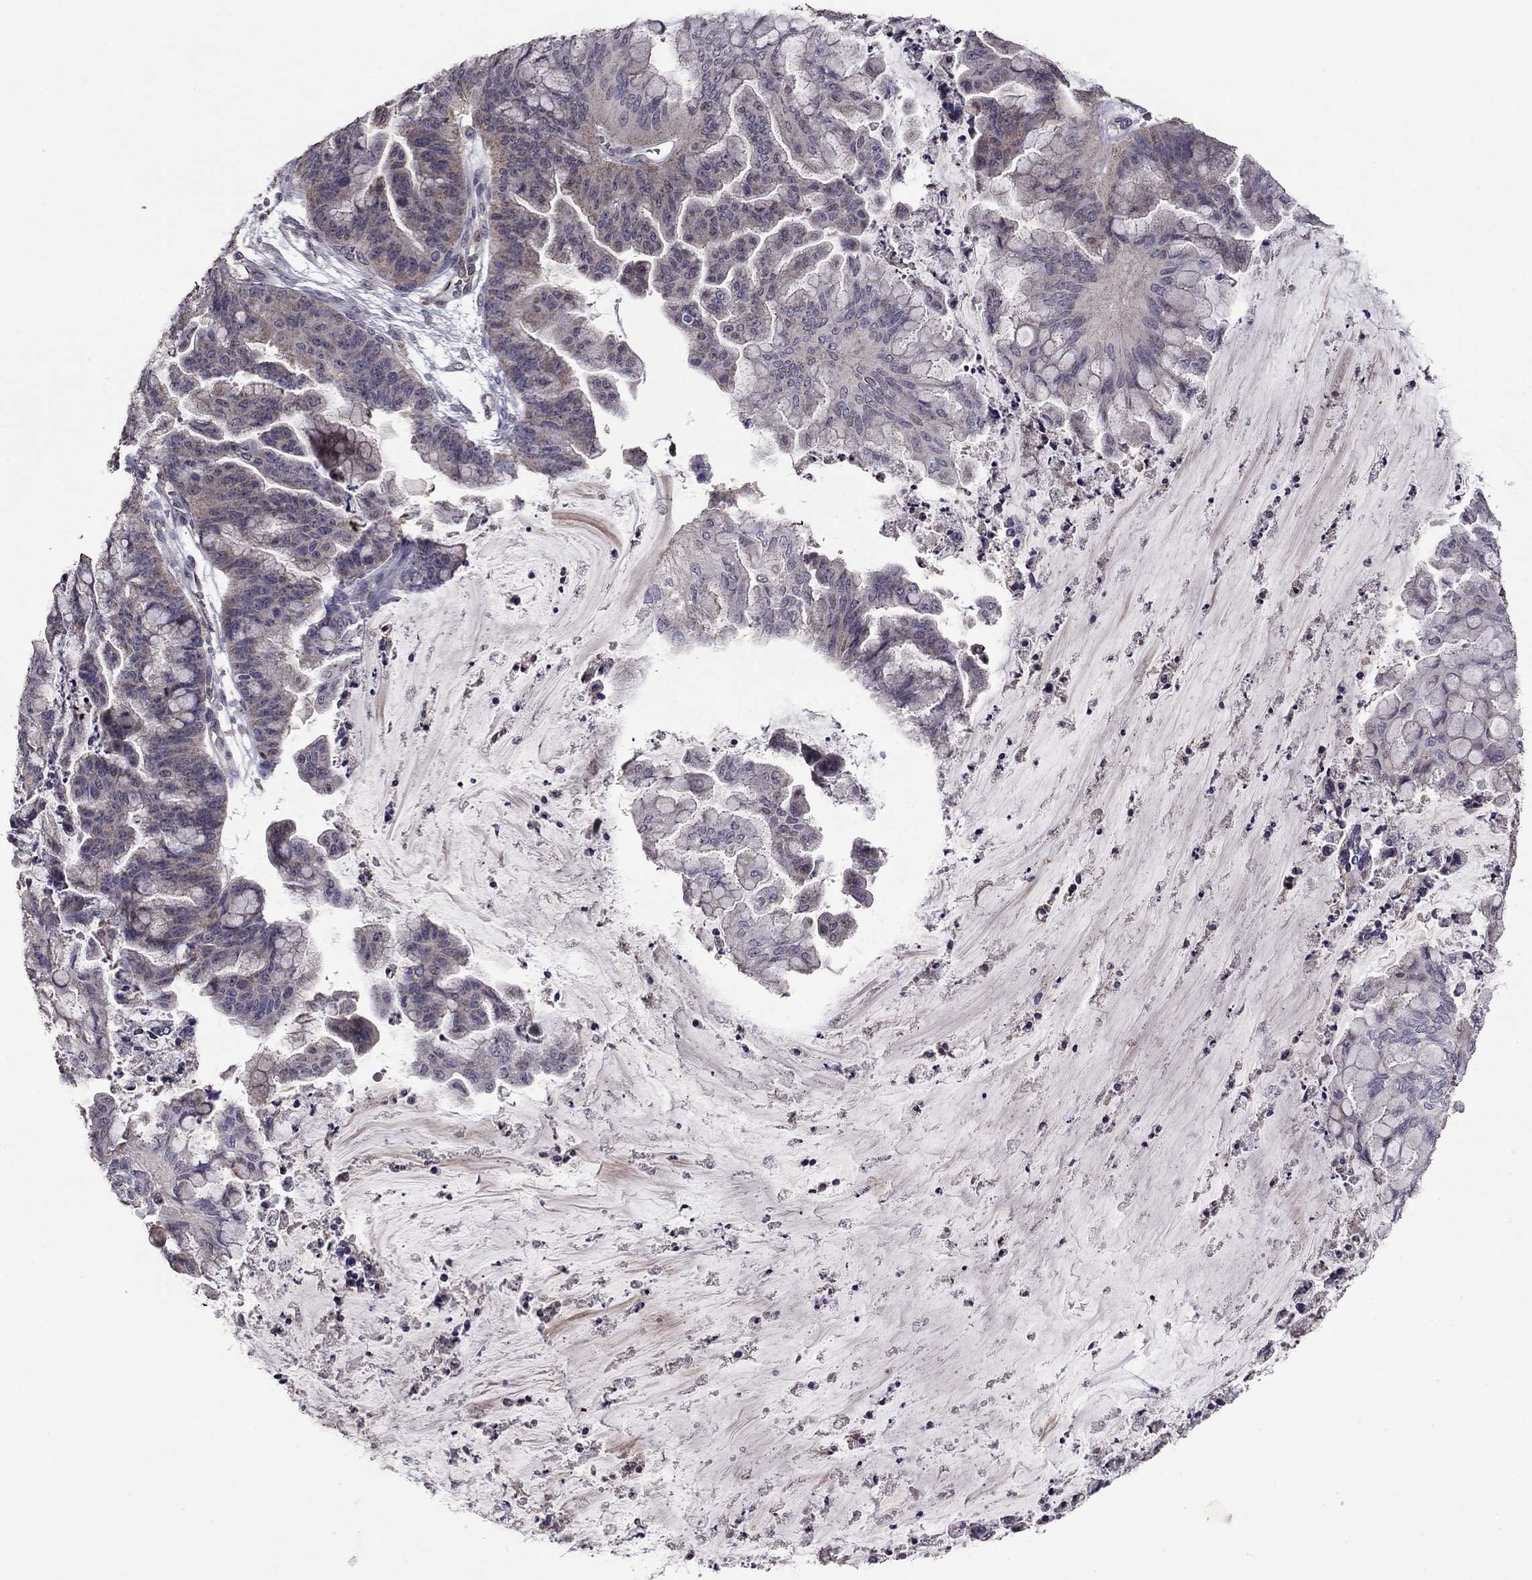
{"staining": {"intensity": "negative", "quantity": "none", "location": "none"}, "tissue": "ovarian cancer", "cell_type": "Tumor cells", "image_type": "cancer", "snomed": [{"axis": "morphology", "description": "Cystadenocarcinoma, mucinous, NOS"}, {"axis": "topography", "description": "Ovary"}], "caption": "An image of mucinous cystadenocarcinoma (ovarian) stained for a protein demonstrates no brown staining in tumor cells. (Brightfield microscopy of DAB (3,3'-diaminobenzidine) IHC at high magnification).", "gene": "HCN1", "patient": {"sex": "female", "age": 67}}